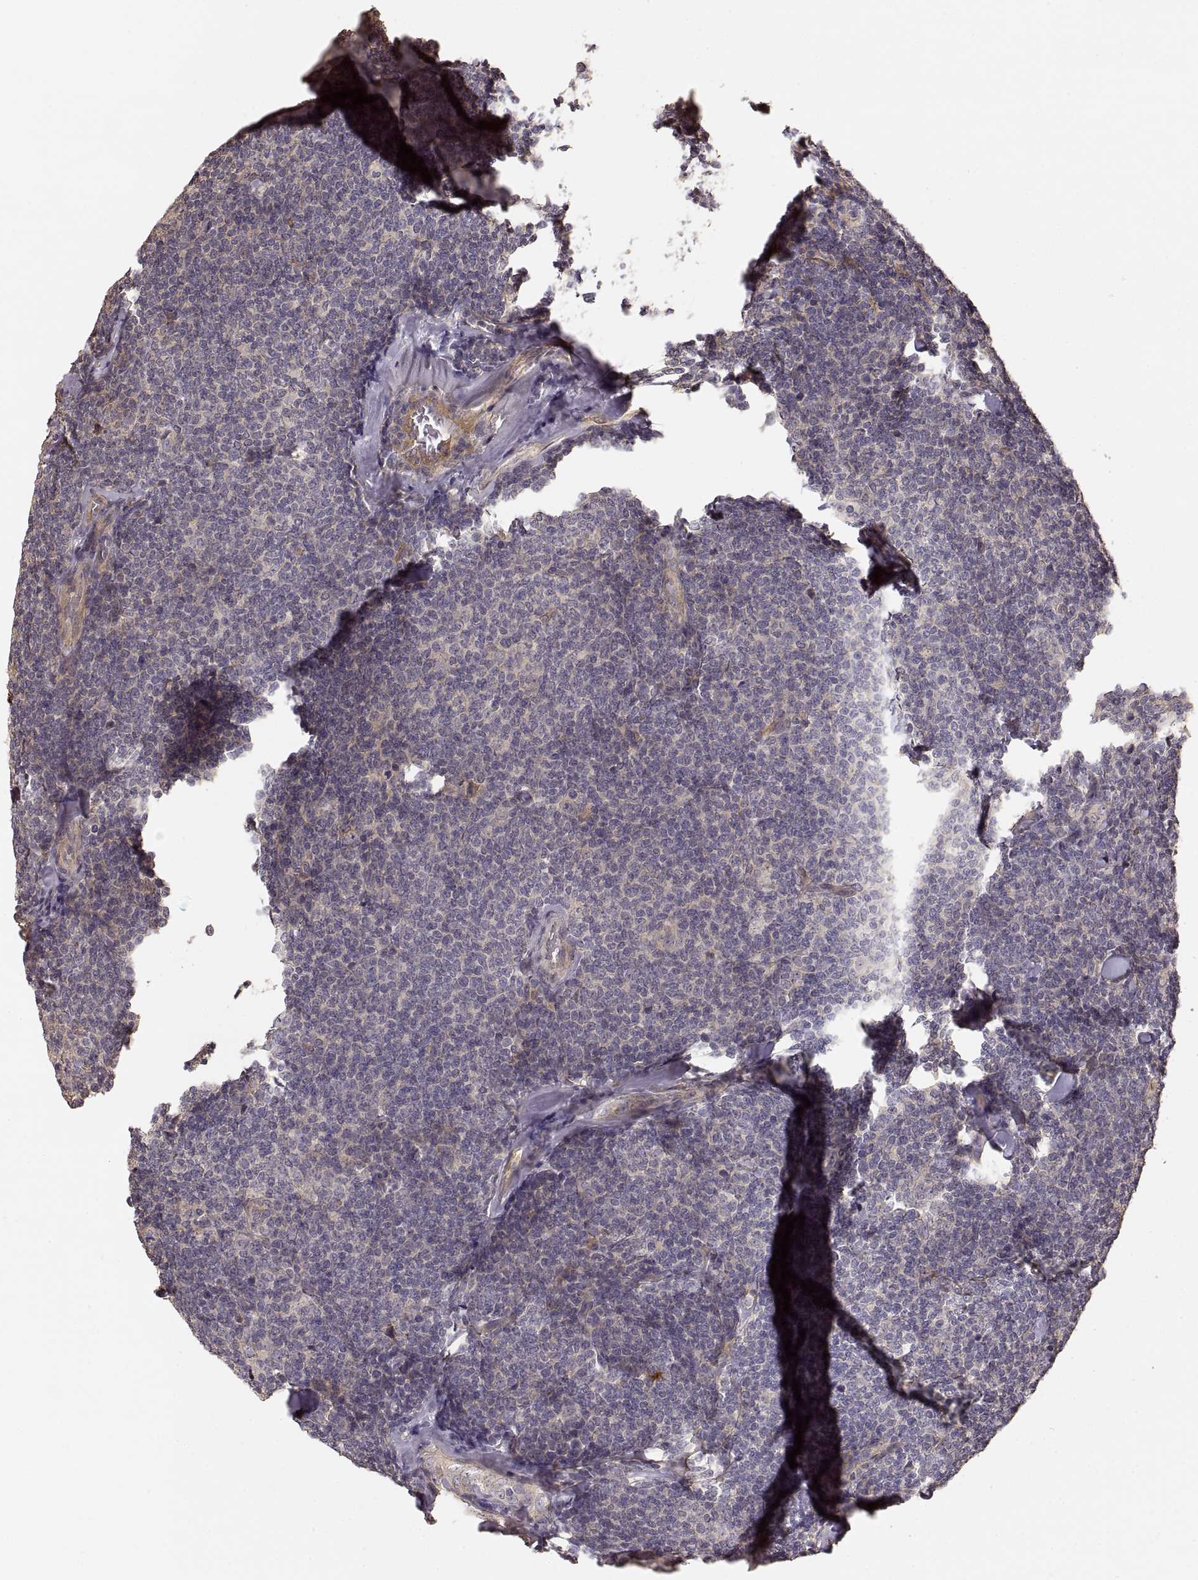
{"staining": {"intensity": "negative", "quantity": "none", "location": "none"}, "tissue": "lymphoma", "cell_type": "Tumor cells", "image_type": "cancer", "snomed": [{"axis": "morphology", "description": "Malignant lymphoma, non-Hodgkin's type, Low grade"}, {"axis": "topography", "description": "Lymph node"}], "caption": "IHC histopathology image of neoplastic tissue: human lymphoma stained with DAB exhibits no significant protein positivity in tumor cells.", "gene": "LAMA4", "patient": {"sex": "female", "age": 56}}